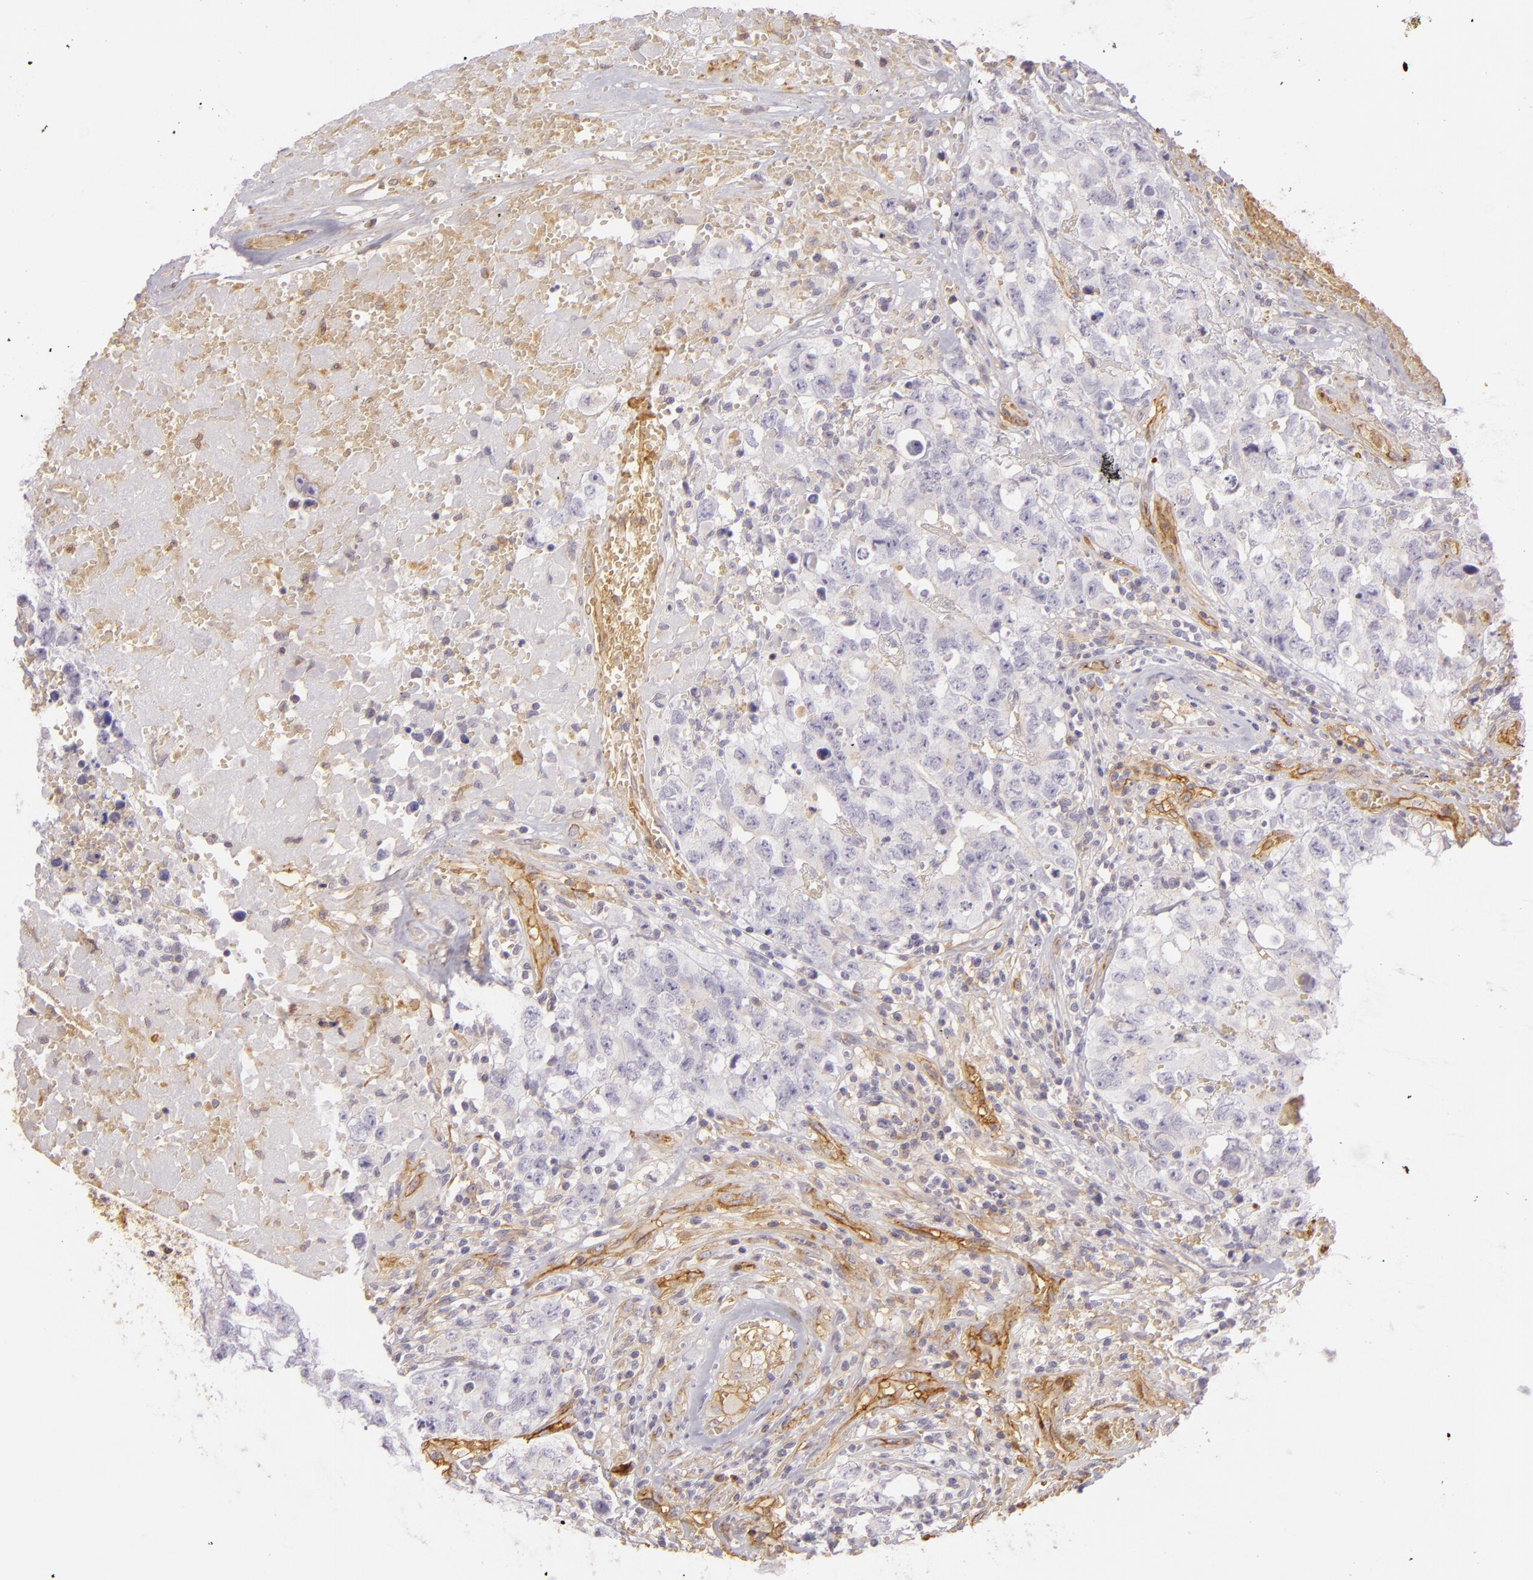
{"staining": {"intensity": "negative", "quantity": "none", "location": "none"}, "tissue": "testis cancer", "cell_type": "Tumor cells", "image_type": "cancer", "snomed": [{"axis": "morphology", "description": "Carcinoma, Embryonal, NOS"}, {"axis": "topography", "description": "Testis"}], "caption": "Protein analysis of testis cancer demonstrates no significant expression in tumor cells.", "gene": "CD59", "patient": {"sex": "male", "age": 31}}